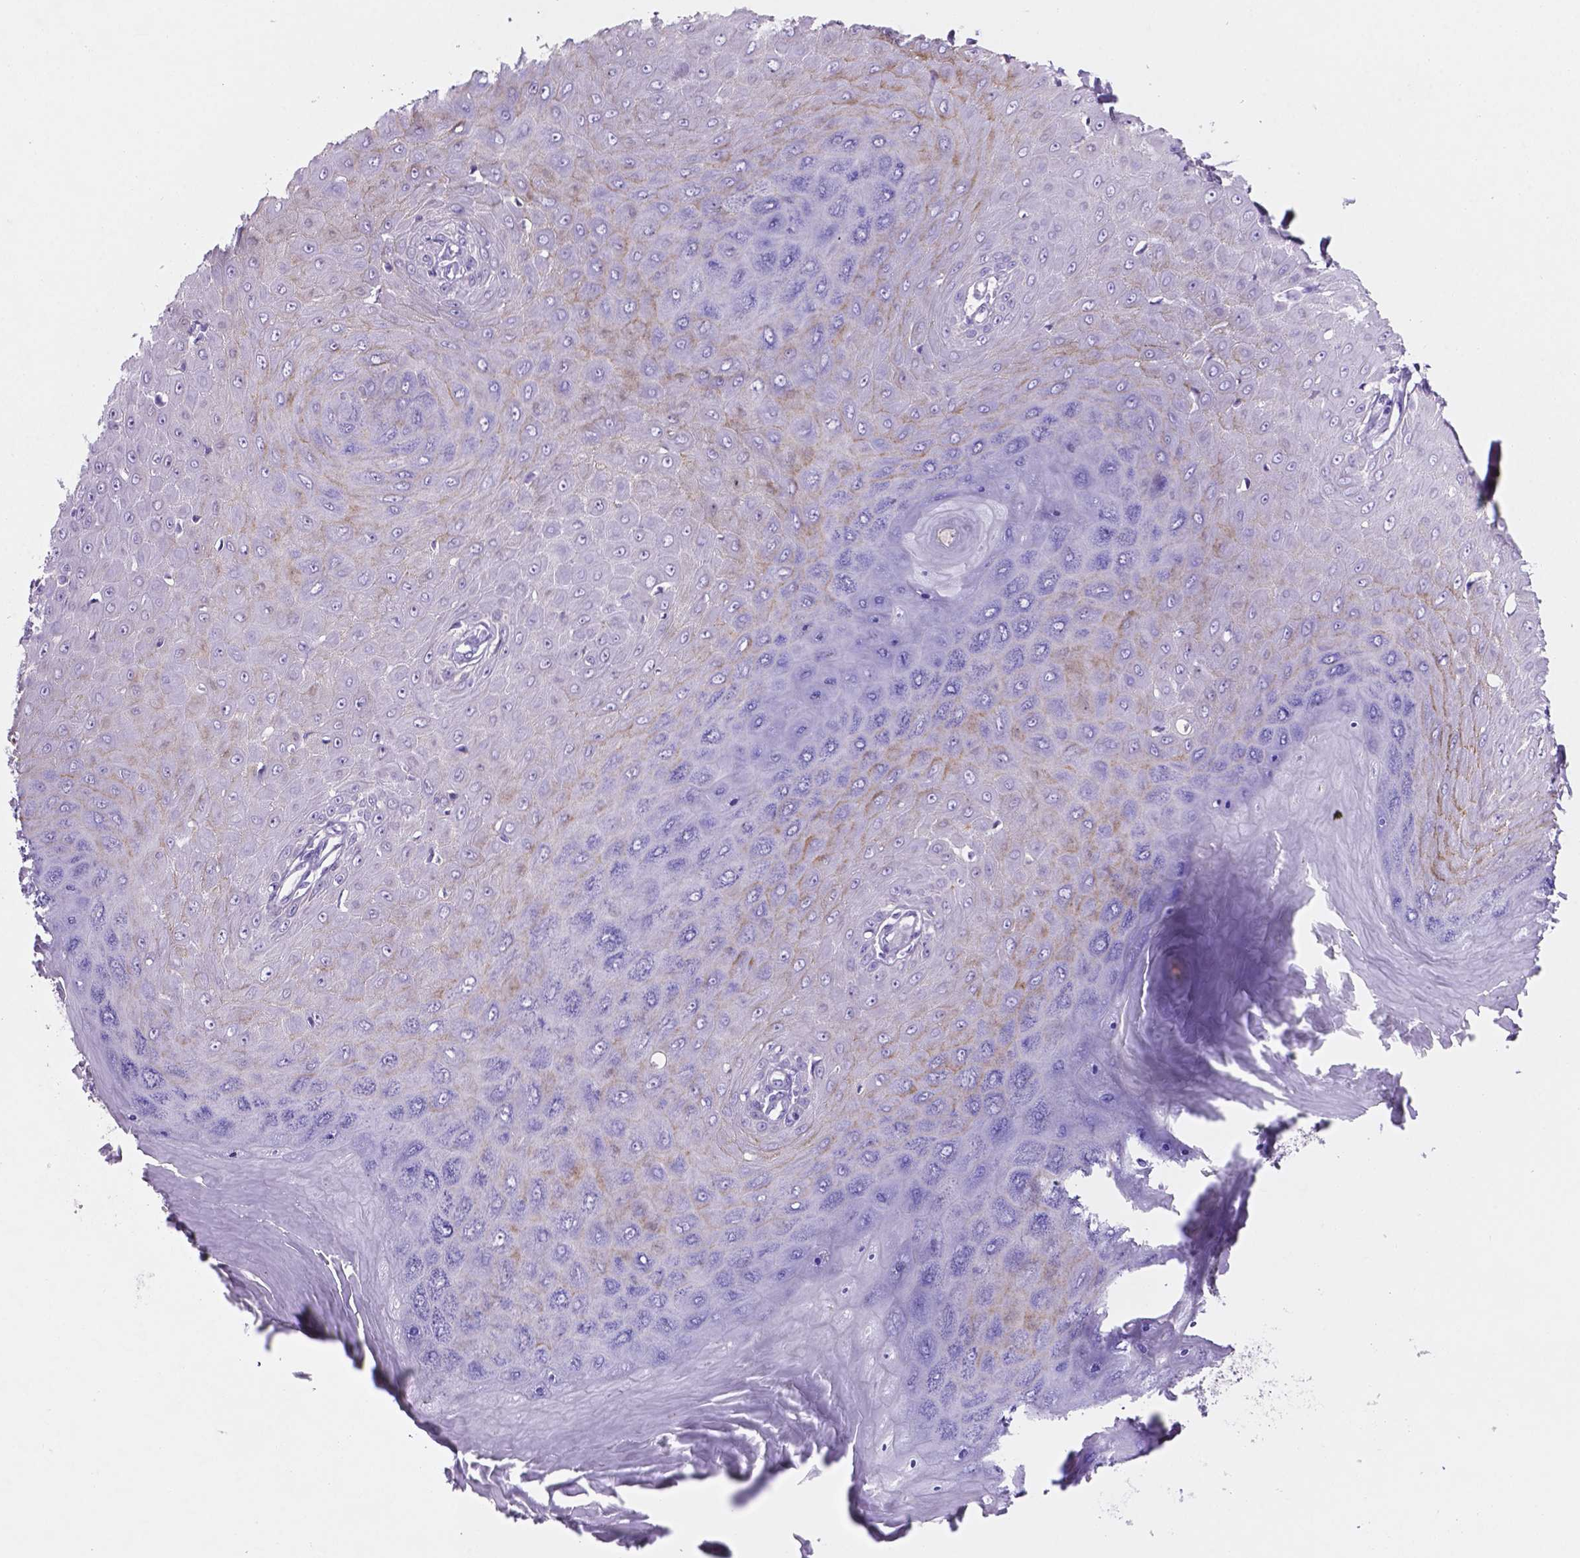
{"staining": {"intensity": "weak", "quantity": "<25%", "location": "cytoplasmic/membranous"}, "tissue": "skin cancer", "cell_type": "Tumor cells", "image_type": "cancer", "snomed": [{"axis": "morphology", "description": "Squamous cell carcinoma, NOS"}, {"axis": "topography", "description": "Skin"}], "caption": "A micrograph of squamous cell carcinoma (skin) stained for a protein exhibits no brown staining in tumor cells.", "gene": "EBLN2", "patient": {"sex": "male", "age": 70}}